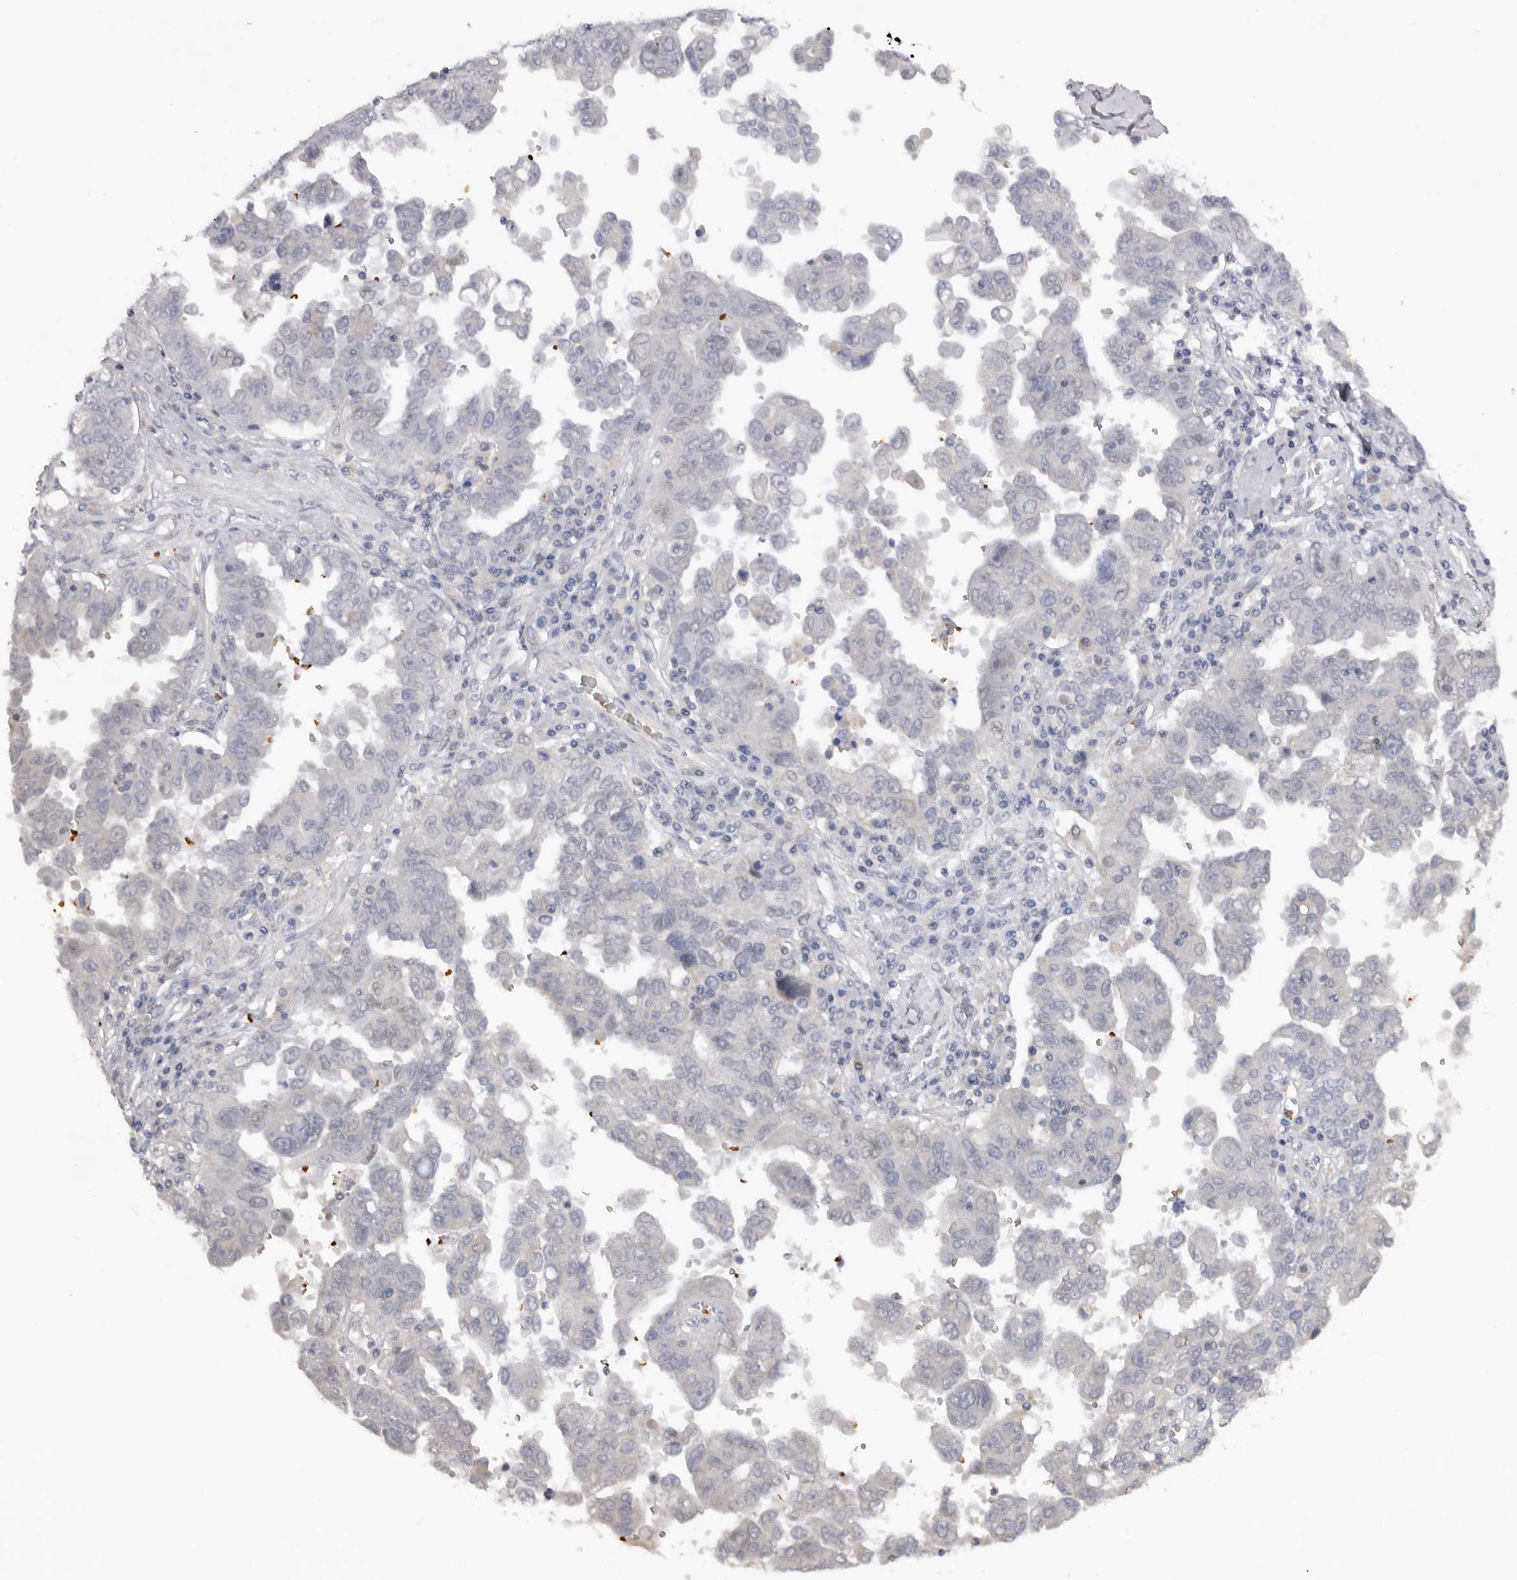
{"staining": {"intensity": "negative", "quantity": "none", "location": "none"}, "tissue": "ovarian cancer", "cell_type": "Tumor cells", "image_type": "cancer", "snomed": [{"axis": "morphology", "description": "Carcinoma, endometroid"}, {"axis": "topography", "description": "Ovary"}], "caption": "Tumor cells are negative for brown protein staining in ovarian cancer. (Immunohistochemistry, brightfield microscopy, high magnification).", "gene": "TNR", "patient": {"sex": "female", "age": 62}}